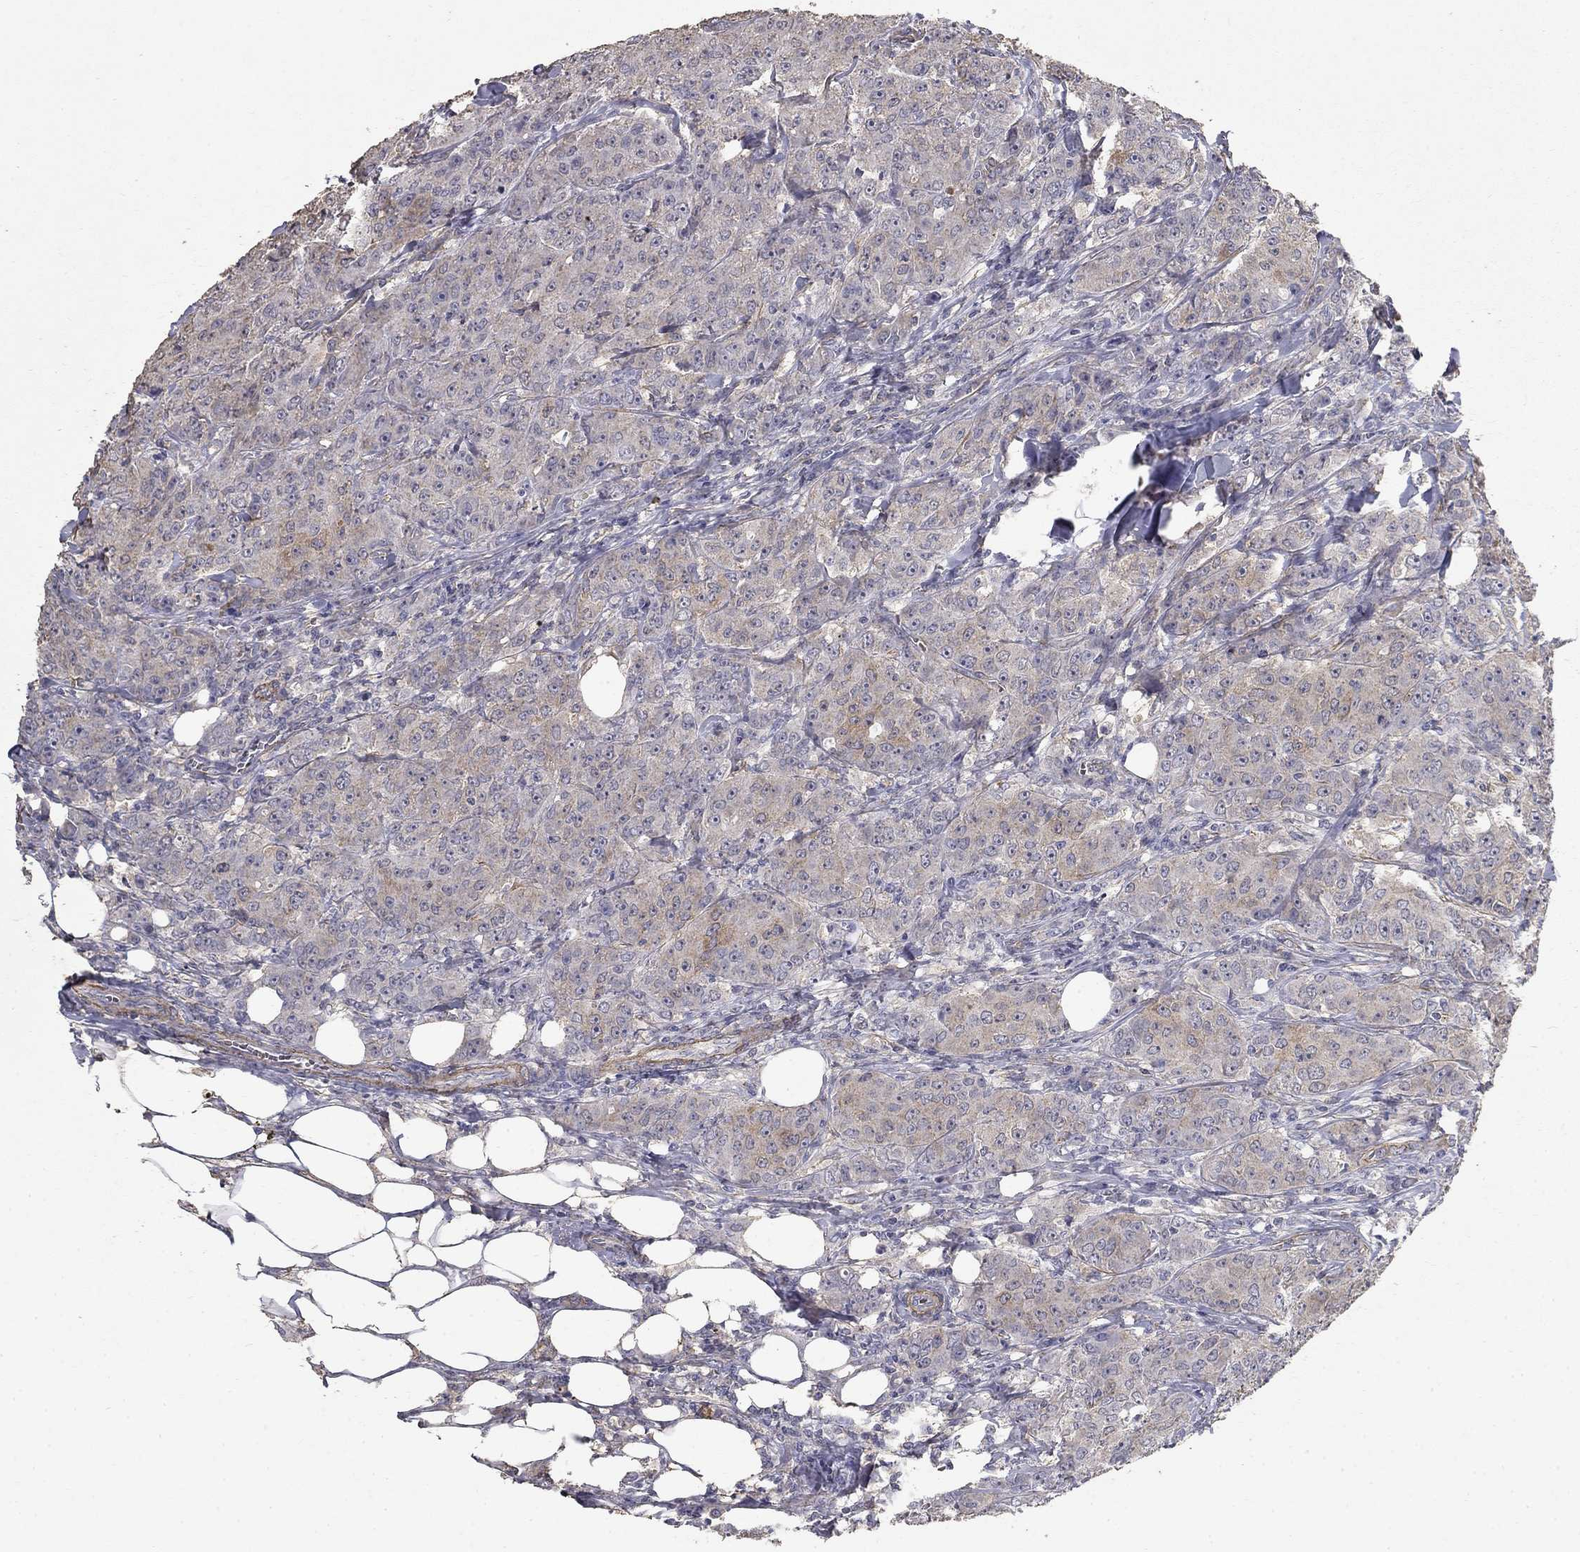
{"staining": {"intensity": "weak", "quantity": "<25%", "location": "cytoplasmic/membranous"}, "tissue": "breast cancer", "cell_type": "Tumor cells", "image_type": "cancer", "snomed": [{"axis": "morphology", "description": "Duct carcinoma"}, {"axis": "topography", "description": "Breast"}], "caption": "IHC photomicrograph of neoplastic tissue: invasive ductal carcinoma (breast) stained with DAB shows no significant protein expression in tumor cells.", "gene": "MPP2", "patient": {"sex": "female", "age": 43}}